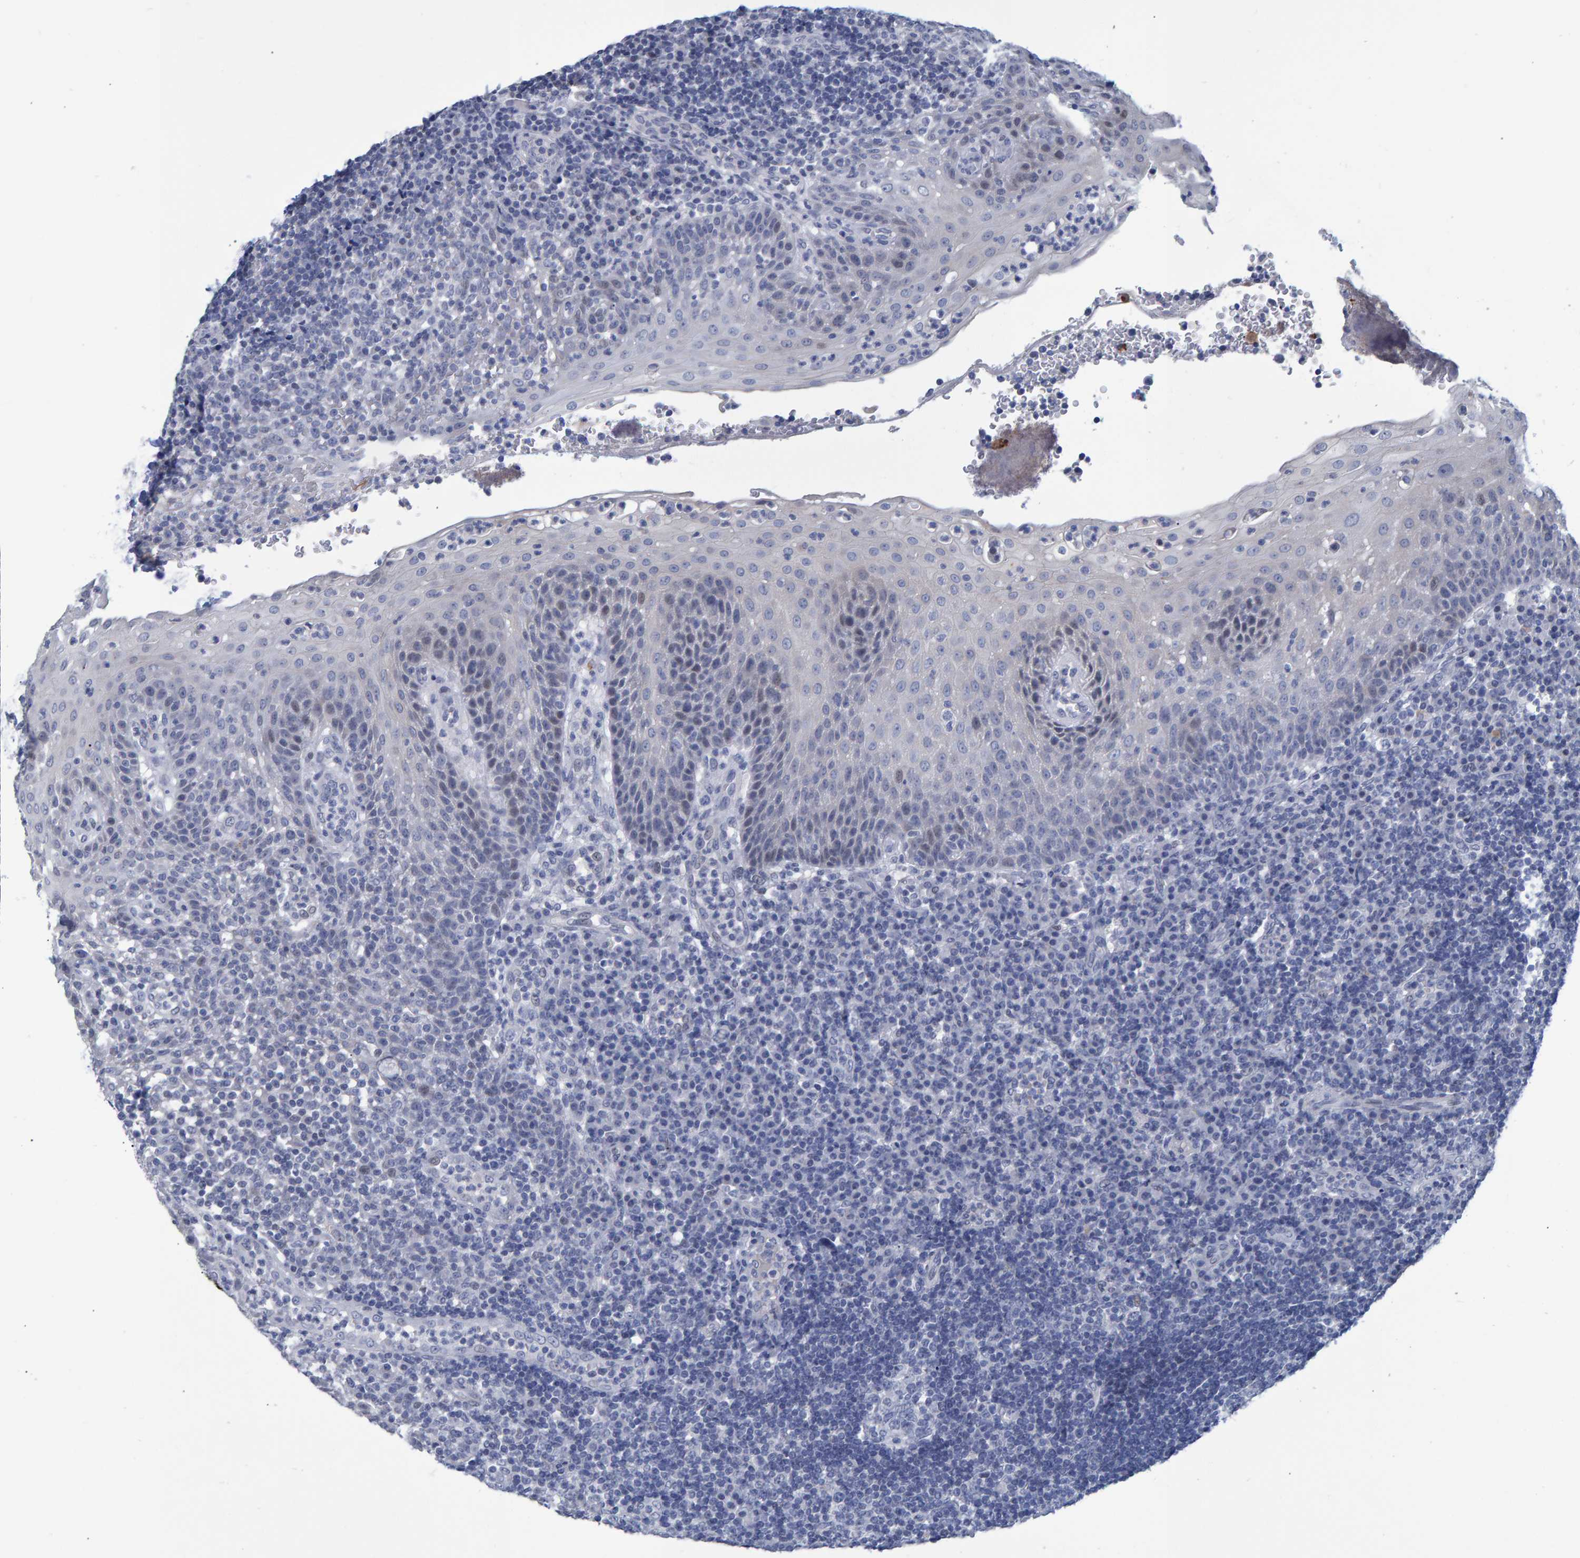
{"staining": {"intensity": "negative", "quantity": "none", "location": "none"}, "tissue": "tonsil", "cell_type": "Germinal center cells", "image_type": "normal", "snomed": [{"axis": "morphology", "description": "Normal tissue, NOS"}, {"axis": "topography", "description": "Tonsil"}], "caption": "Benign tonsil was stained to show a protein in brown. There is no significant positivity in germinal center cells. (Stains: DAB (3,3'-diaminobenzidine) immunohistochemistry with hematoxylin counter stain, Microscopy: brightfield microscopy at high magnification).", "gene": "PROCA1", "patient": {"sex": "female", "age": 40}}